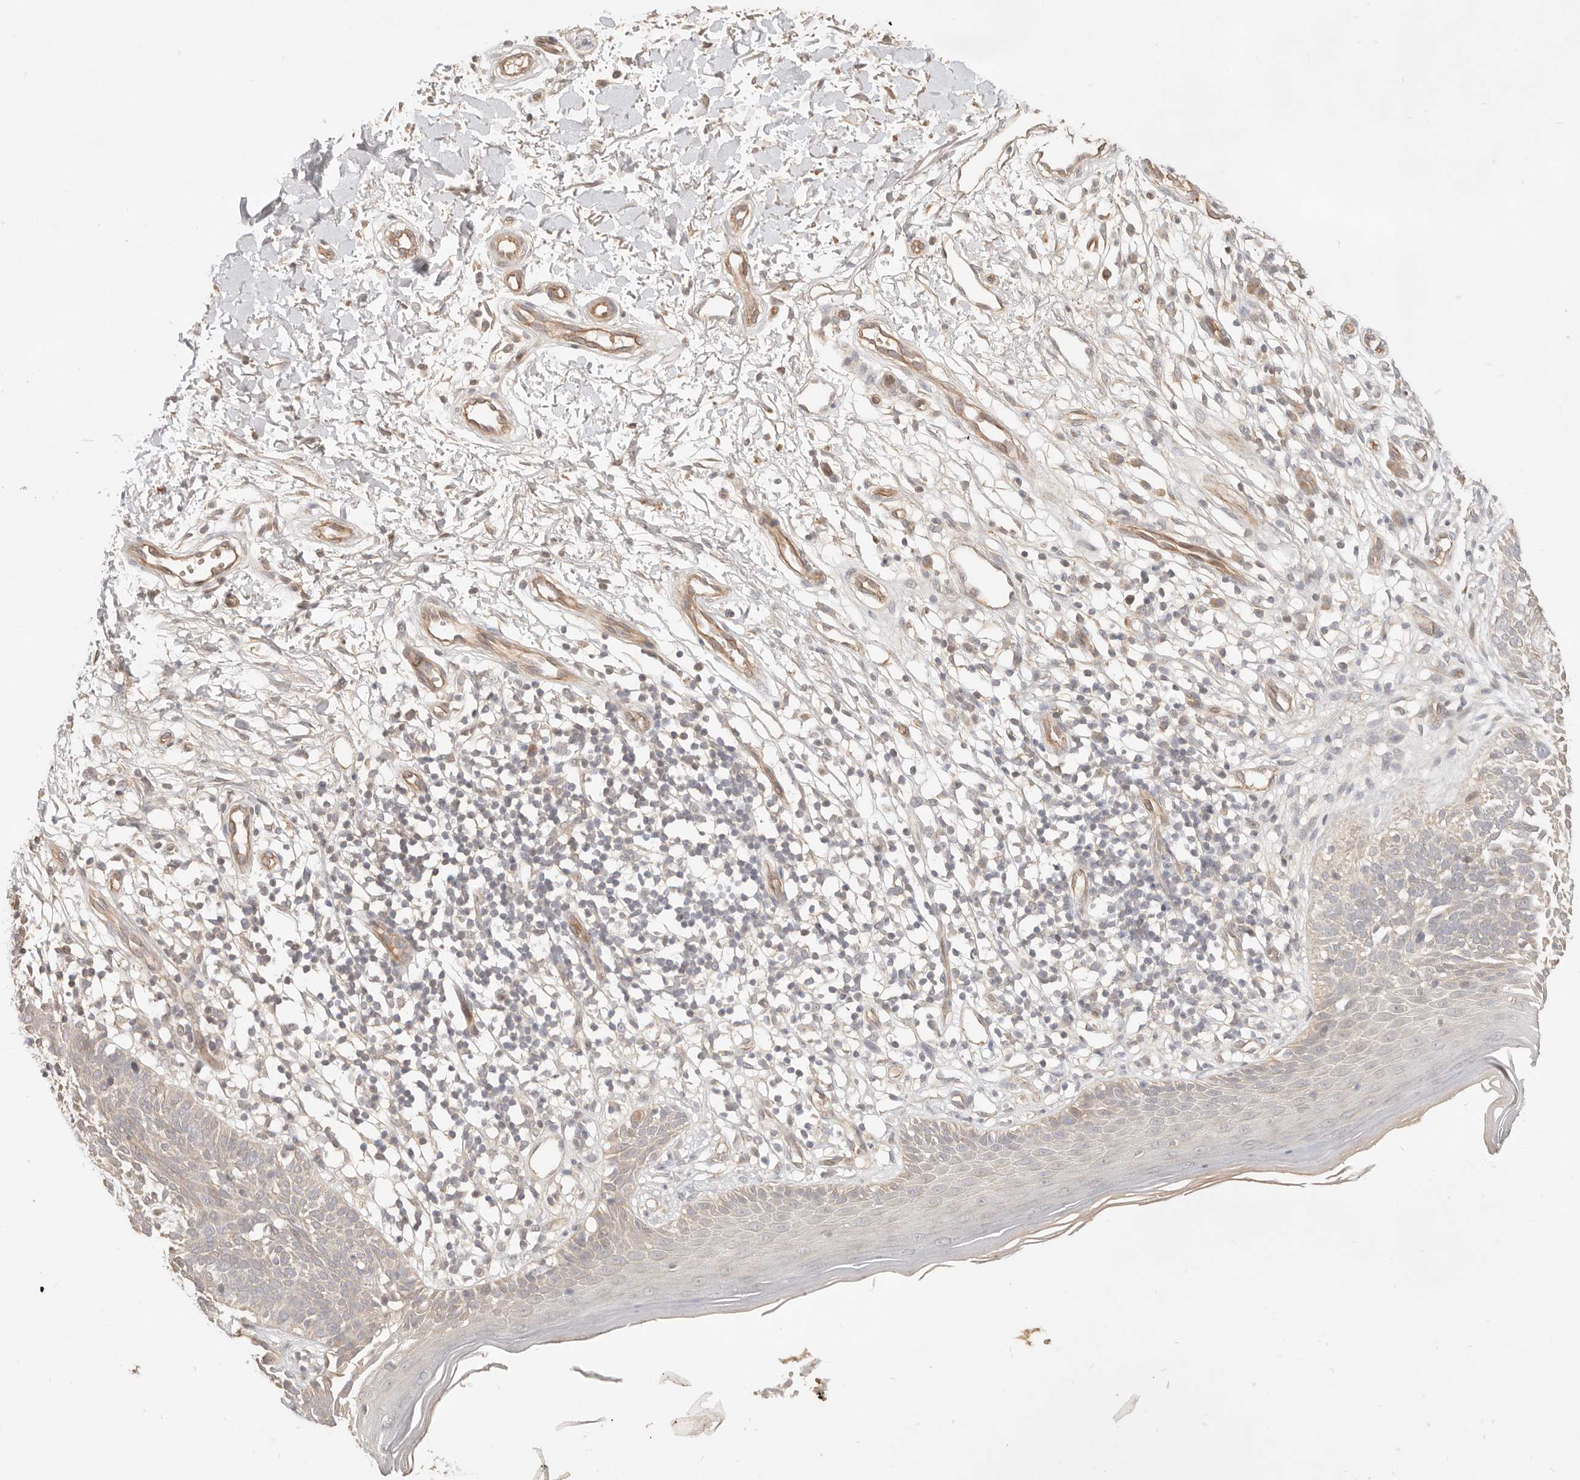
{"staining": {"intensity": "negative", "quantity": "none", "location": "none"}, "tissue": "skin cancer", "cell_type": "Tumor cells", "image_type": "cancer", "snomed": [{"axis": "morphology", "description": "Basal cell carcinoma"}, {"axis": "topography", "description": "Skin"}], "caption": "Skin cancer was stained to show a protein in brown. There is no significant positivity in tumor cells.", "gene": "MEP1A", "patient": {"sex": "female", "age": 64}}